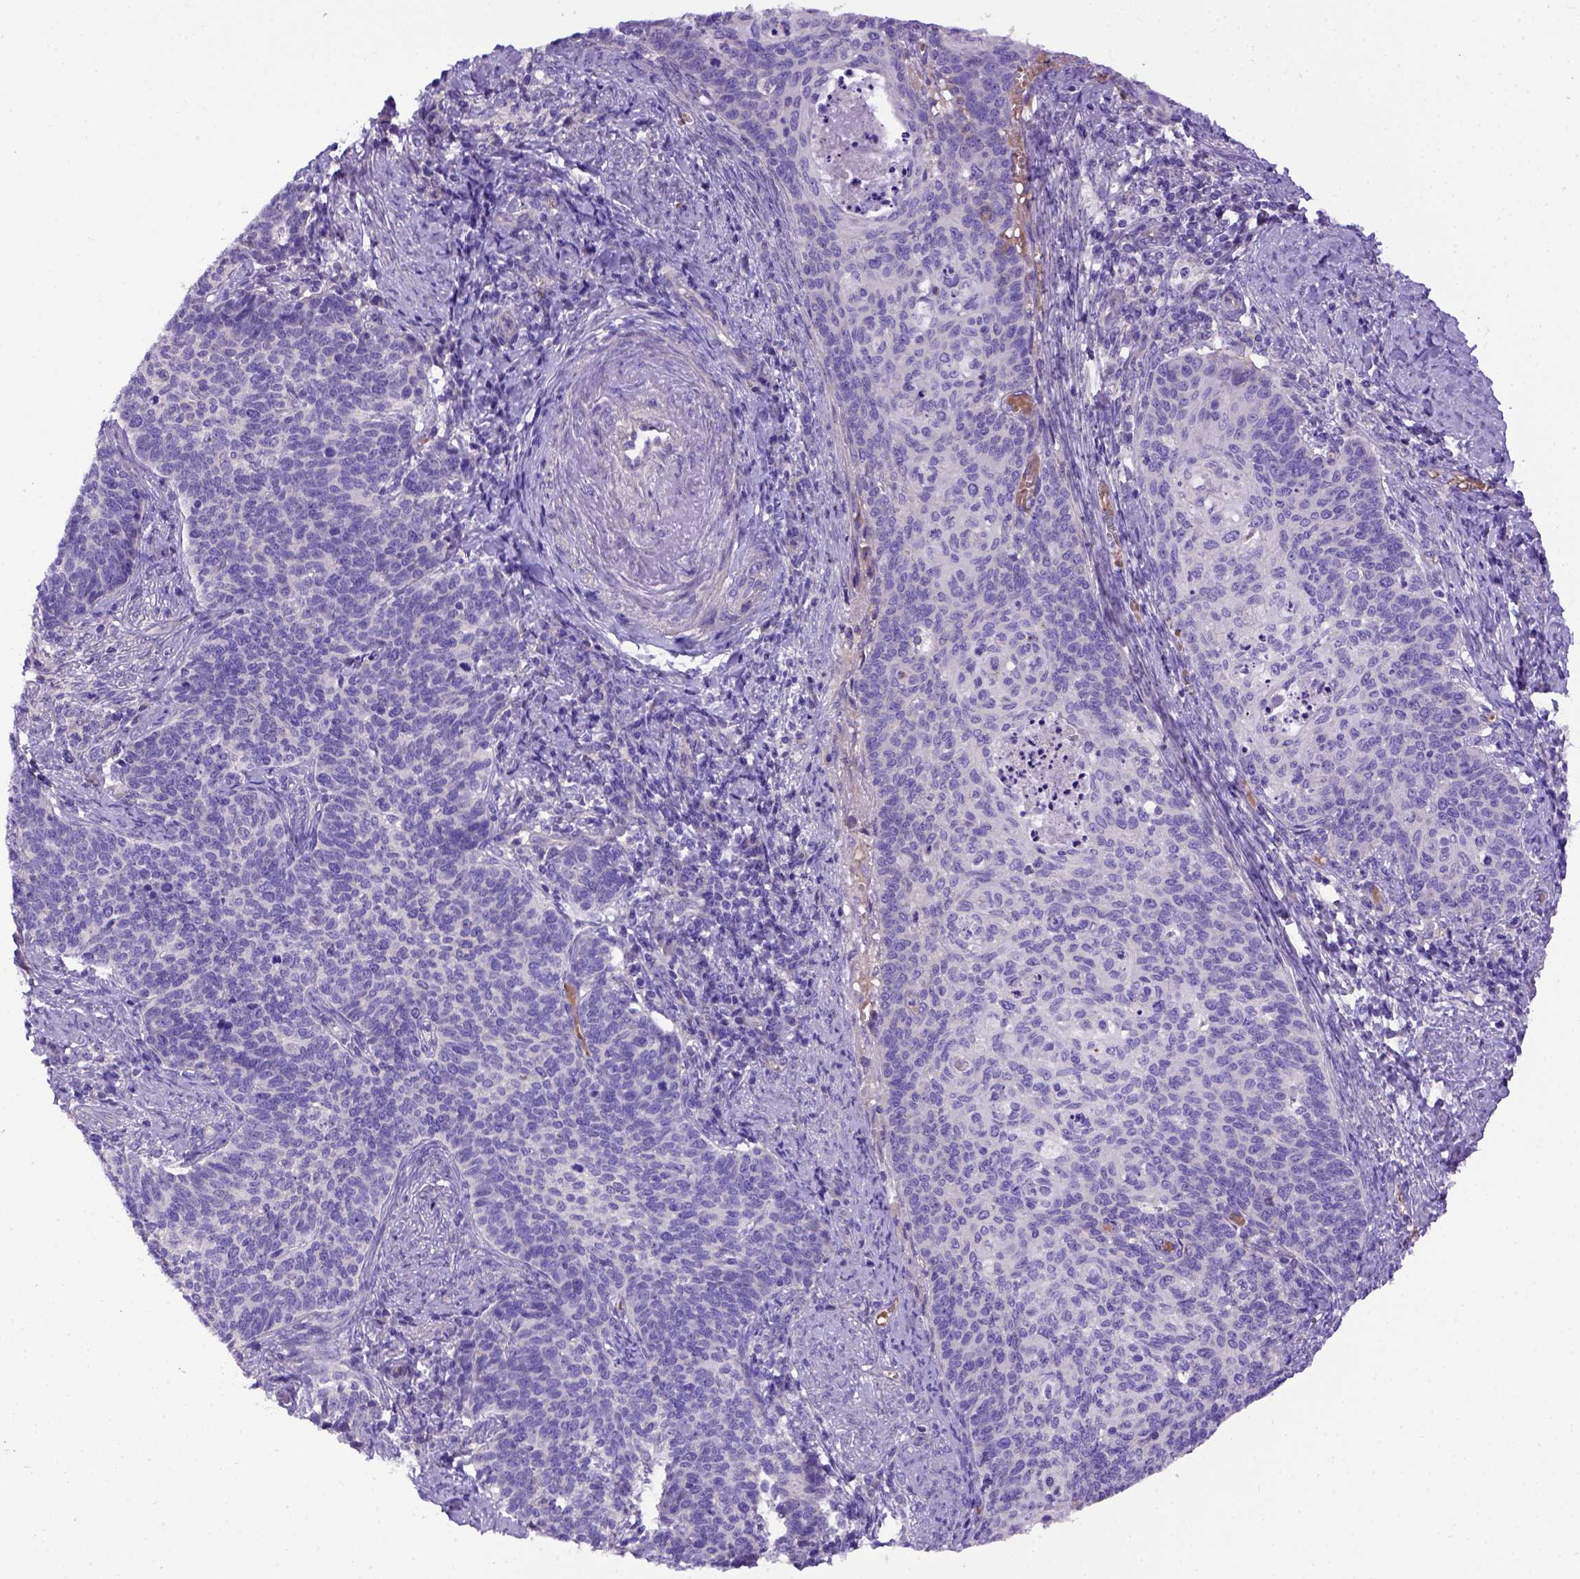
{"staining": {"intensity": "negative", "quantity": "none", "location": "none"}, "tissue": "cervical cancer", "cell_type": "Tumor cells", "image_type": "cancer", "snomed": [{"axis": "morphology", "description": "Normal tissue, NOS"}, {"axis": "morphology", "description": "Squamous cell carcinoma, NOS"}, {"axis": "topography", "description": "Cervix"}], "caption": "Immunohistochemical staining of cervical cancer (squamous cell carcinoma) displays no significant staining in tumor cells.", "gene": "ADAM12", "patient": {"sex": "female", "age": 39}}